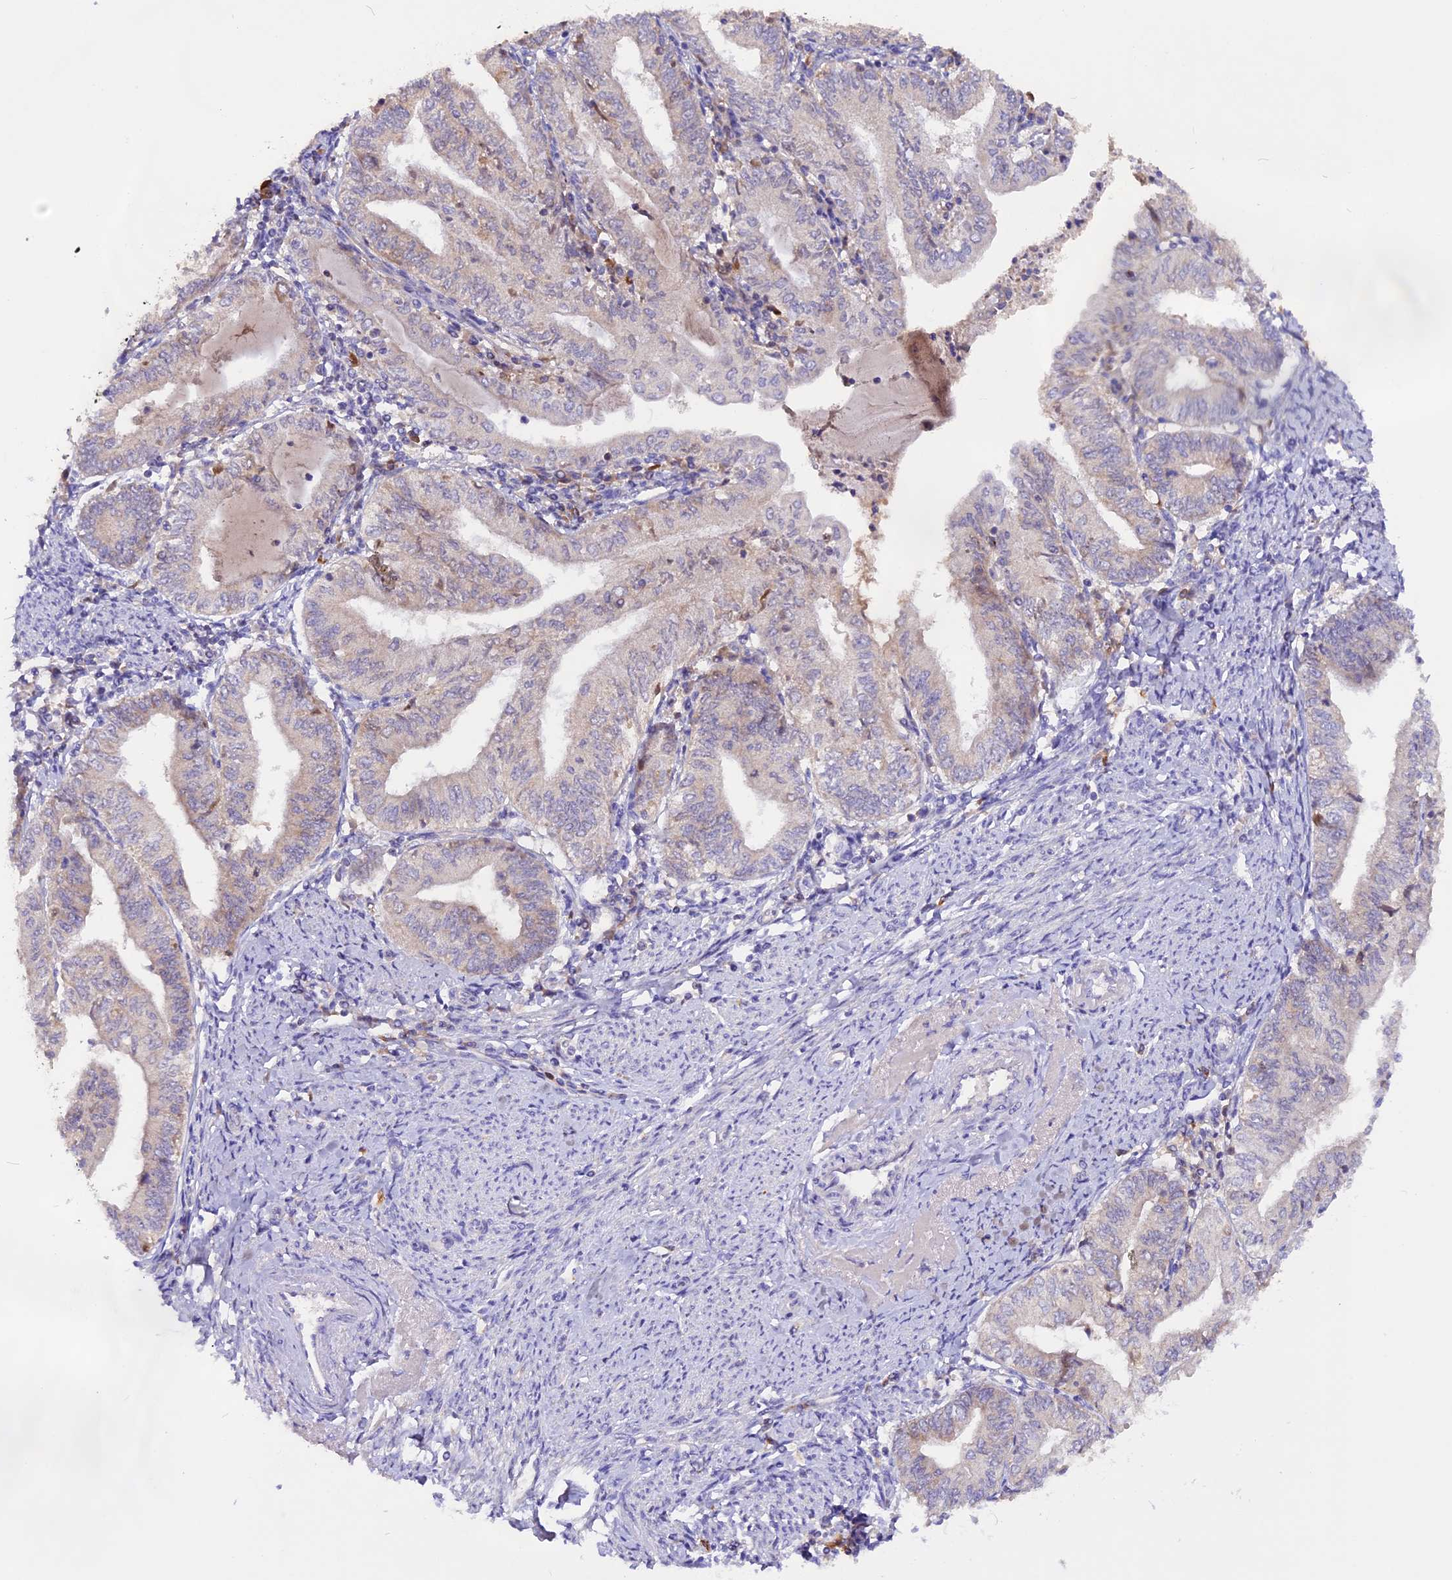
{"staining": {"intensity": "negative", "quantity": "none", "location": "none"}, "tissue": "endometrial cancer", "cell_type": "Tumor cells", "image_type": "cancer", "snomed": [{"axis": "morphology", "description": "Adenocarcinoma, NOS"}, {"axis": "topography", "description": "Endometrium"}], "caption": "An image of adenocarcinoma (endometrial) stained for a protein shows no brown staining in tumor cells.", "gene": "MARK4", "patient": {"sex": "female", "age": 66}}